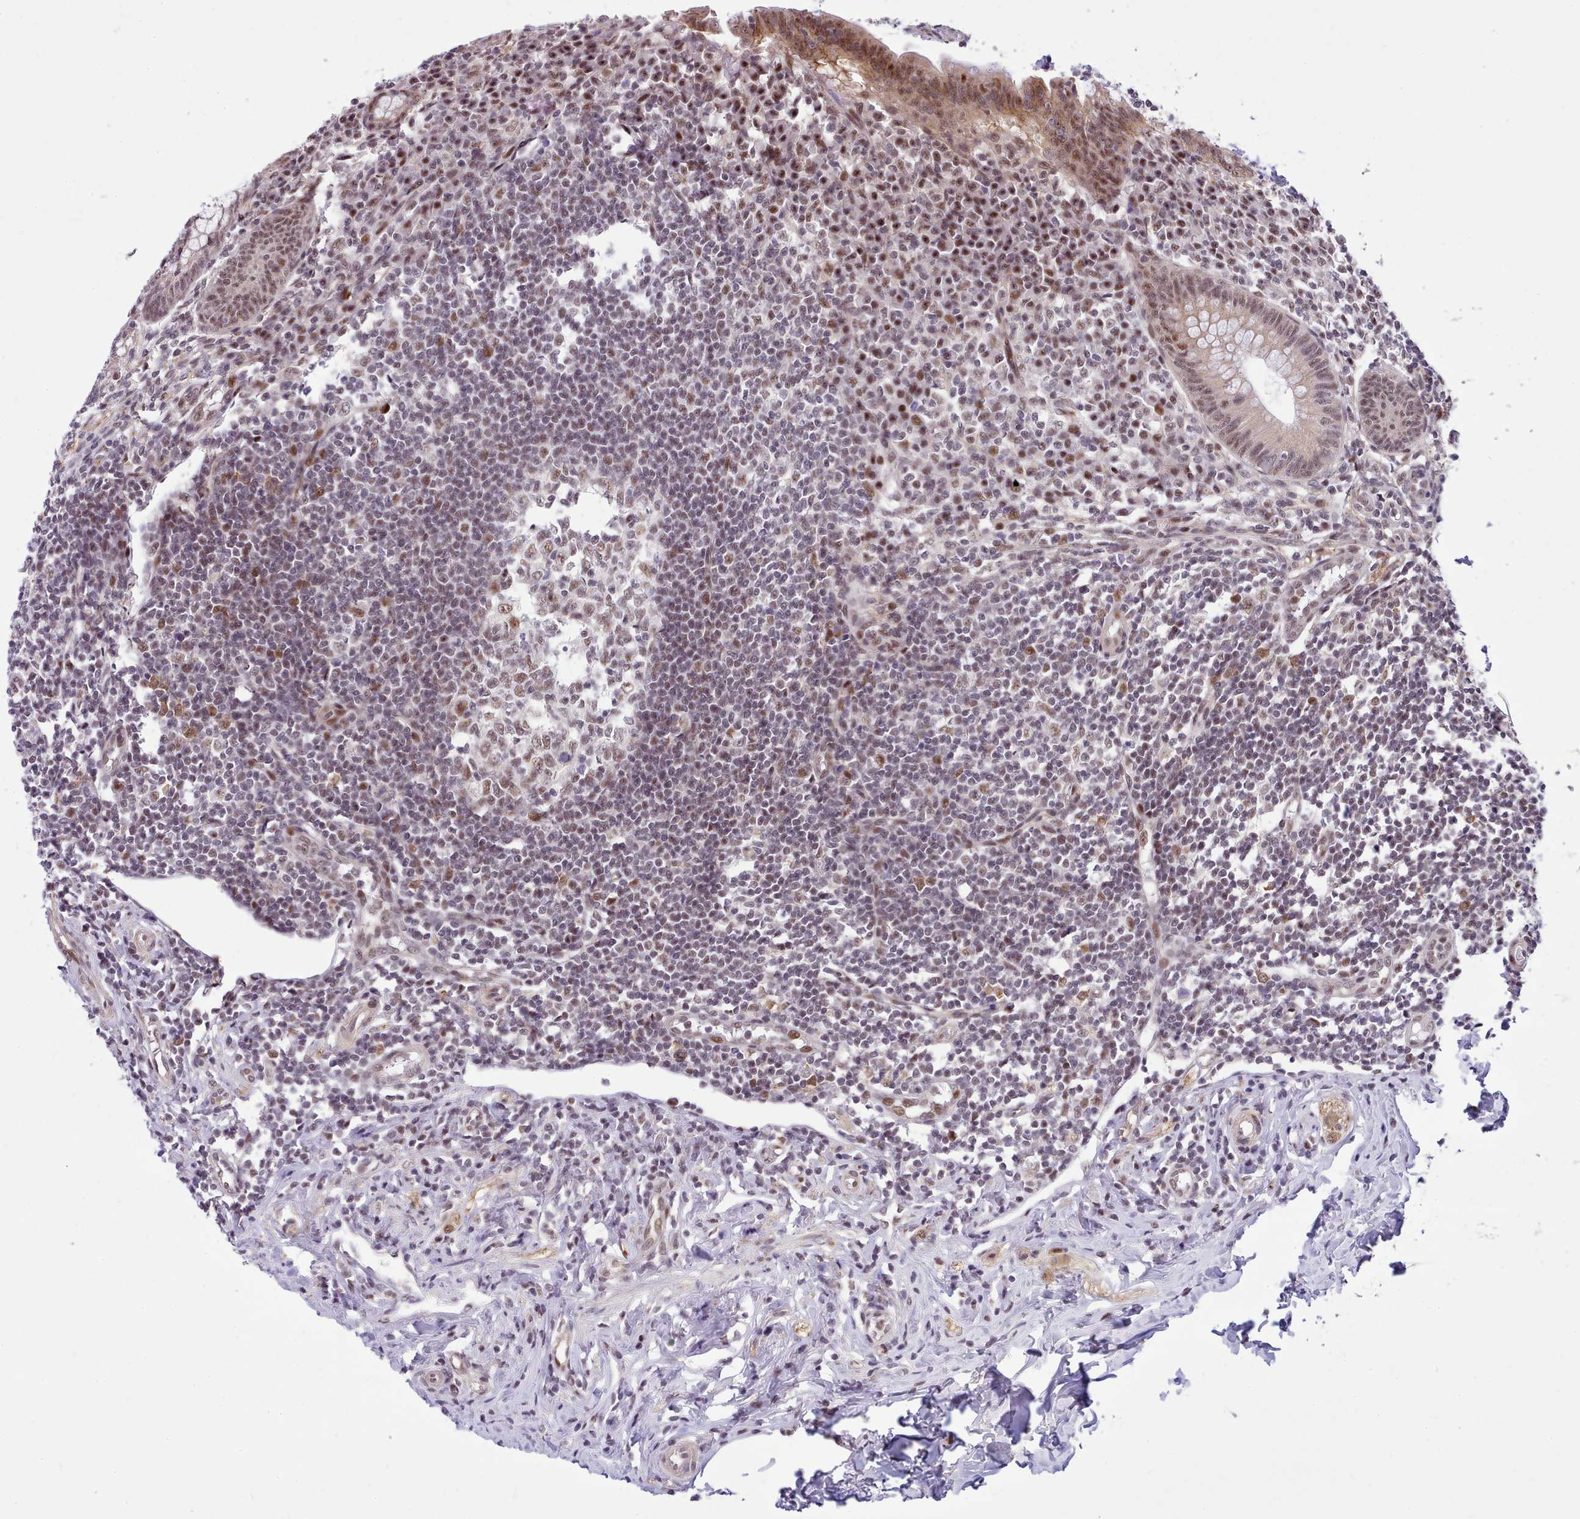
{"staining": {"intensity": "moderate", "quantity": "25%-75%", "location": "cytoplasmic/membranous,nuclear"}, "tissue": "appendix", "cell_type": "Glandular cells", "image_type": "normal", "snomed": [{"axis": "morphology", "description": "Normal tissue, NOS"}, {"axis": "topography", "description": "Appendix"}], "caption": "DAB (3,3'-diaminobenzidine) immunohistochemical staining of unremarkable human appendix reveals moderate cytoplasmic/membranous,nuclear protein positivity in approximately 25%-75% of glandular cells. Nuclei are stained in blue.", "gene": "HOXB7", "patient": {"sex": "female", "age": 33}}